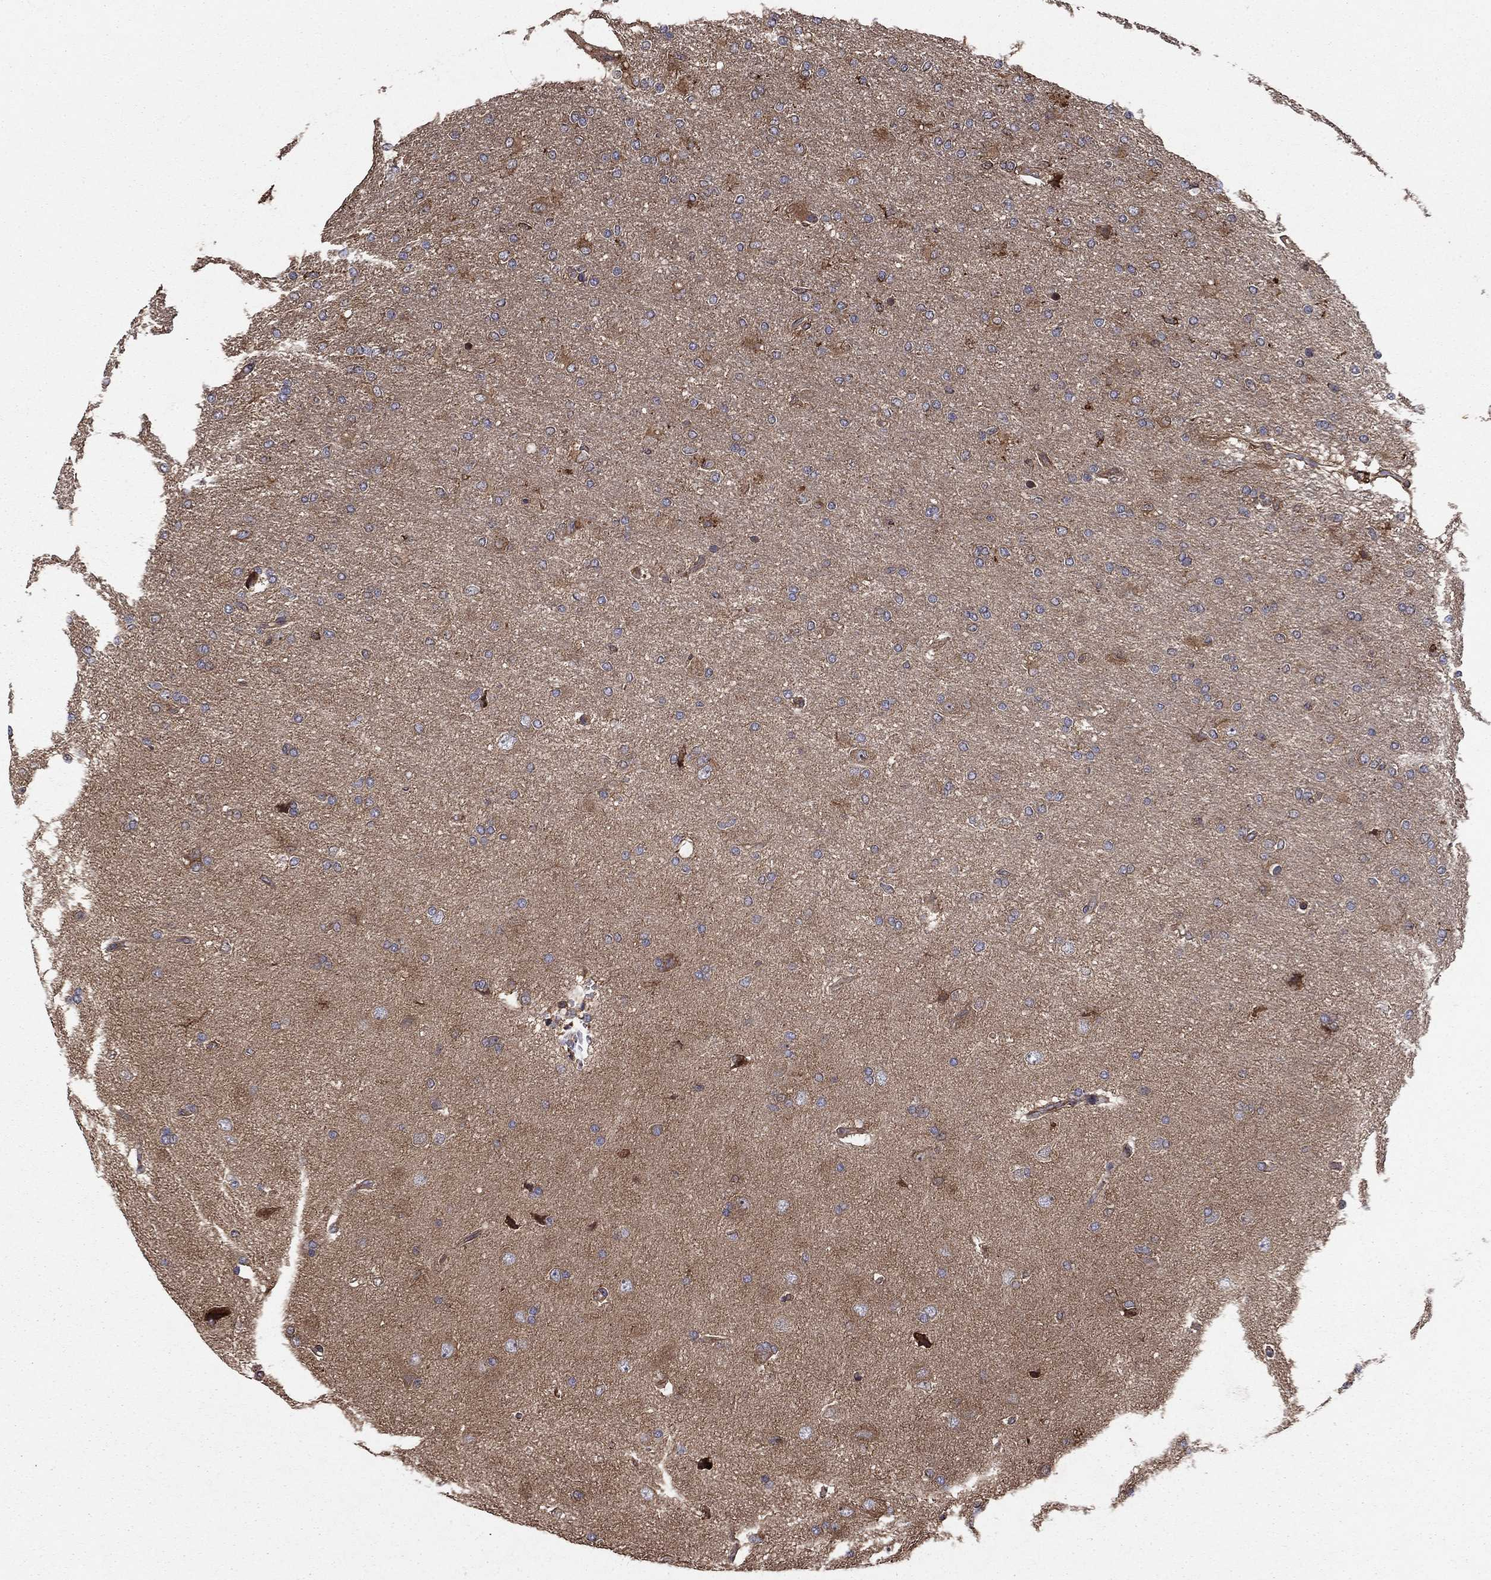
{"staining": {"intensity": "negative", "quantity": "none", "location": "none"}, "tissue": "glioma", "cell_type": "Tumor cells", "image_type": "cancer", "snomed": [{"axis": "morphology", "description": "Glioma, malignant, High grade"}, {"axis": "topography", "description": "Cerebral cortex"}], "caption": "This is an IHC micrograph of human glioma. There is no positivity in tumor cells.", "gene": "BABAM2", "patient": {"sex": "male", "age": 70}}